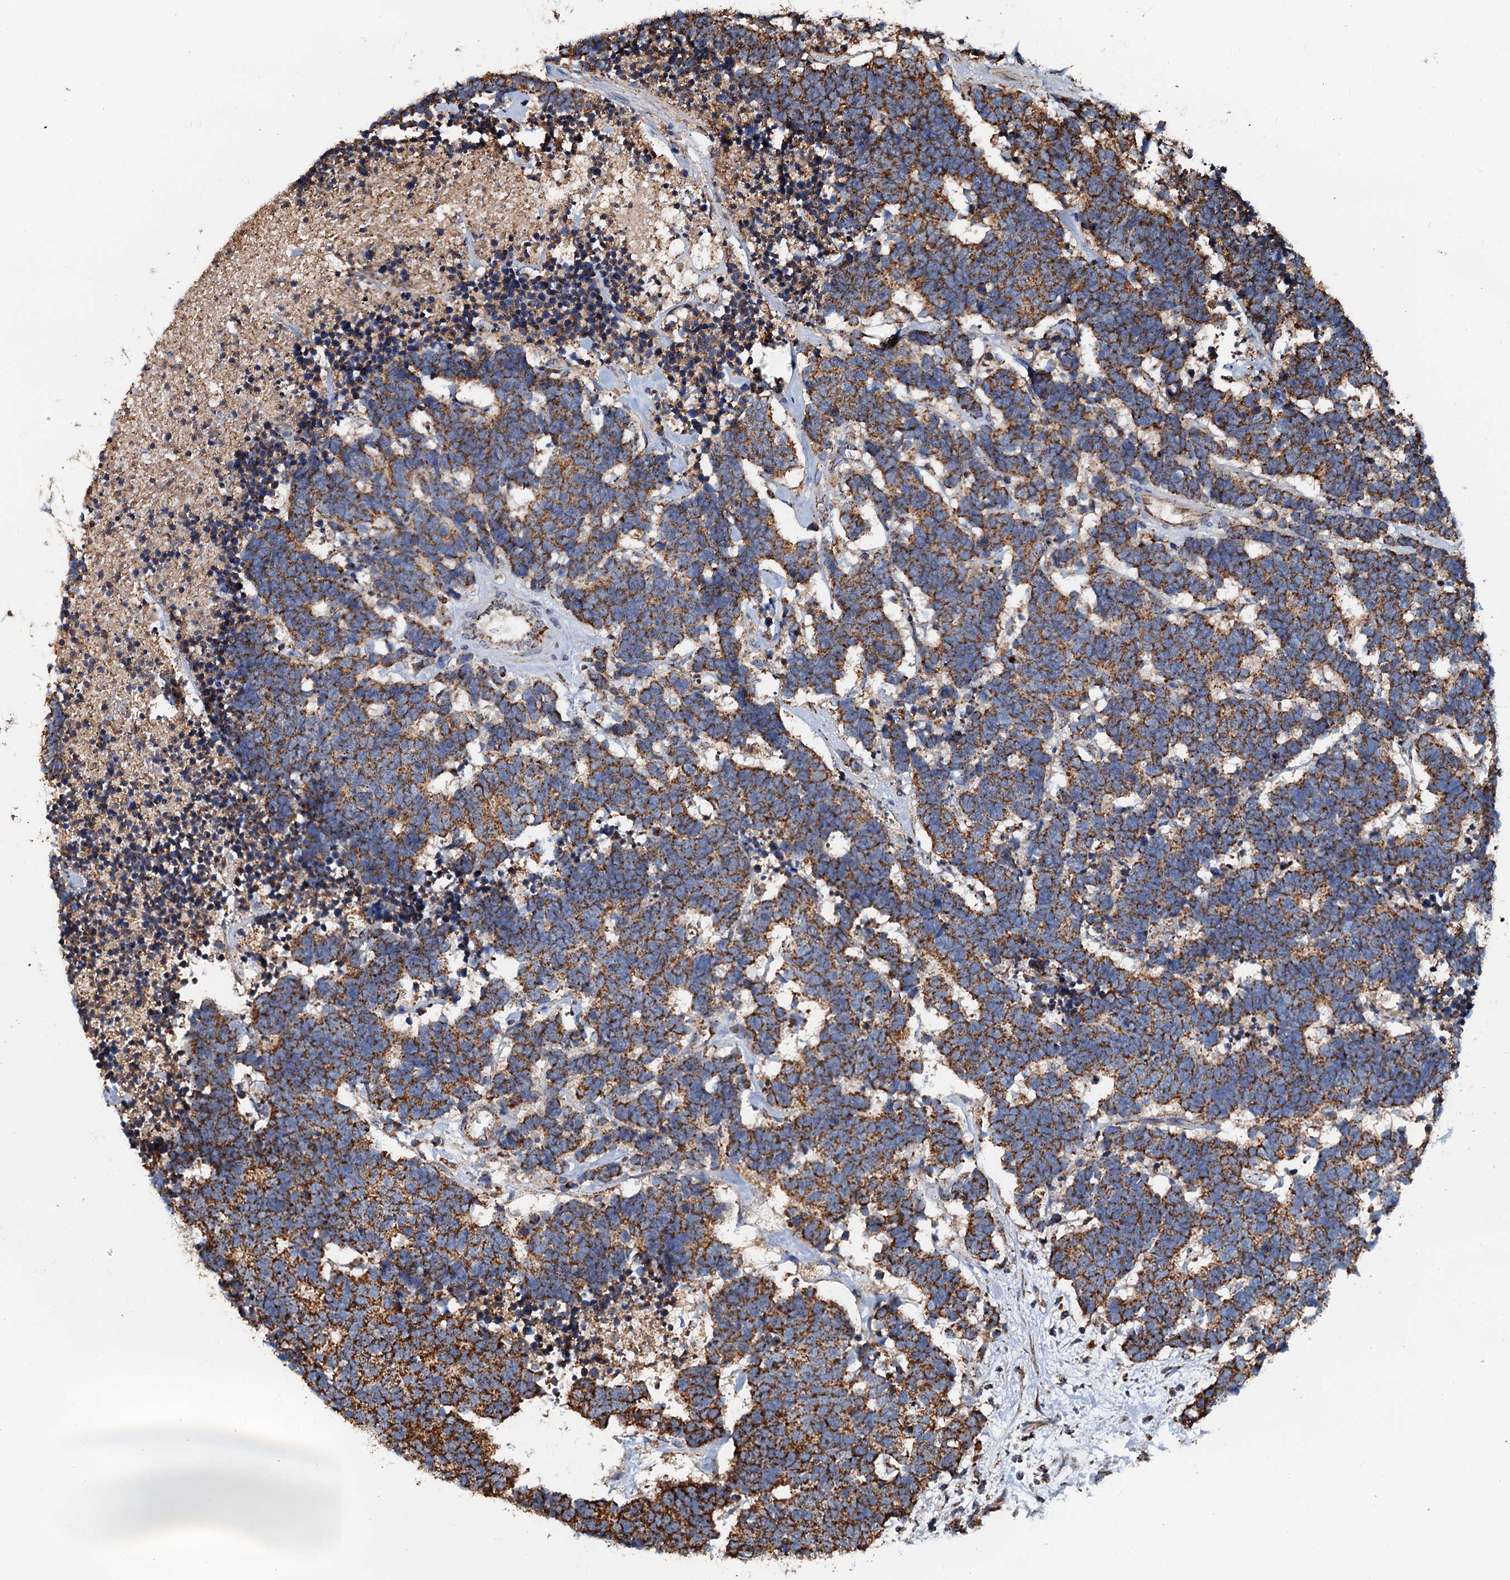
{"staining": {"intensity": "moderate", "quantity": ">75%", "location": "cytoplasmic/membranous"}, "tissue": "carcinoid", "cell_type": "Tumor cells", "image_type": "cancer", "snomed": [{"axis": "morphology", "description": "Carcinoma, NOS"}, {"axis": "morphology", "description": "Carcinoid, malignant, NOS"}, {"axis": "topography", "description": "Urinary bladder"}], "caption": "Immunohistochemistry (IHC) staining of carcinoid, which shows medium levels of moderate cytoplasmic/membranous expression in about >75% of tumor cells indicating moderate cytoplasmic/membranous protein positivity. The staining was performed using DAB (3,3'-diaminobenzidine) (brown) for protein detection and nuclei were counterstained in hematoxylin (blue).", "gene": "AAGAB", "patient": {"sex": "male", "age": 57}}